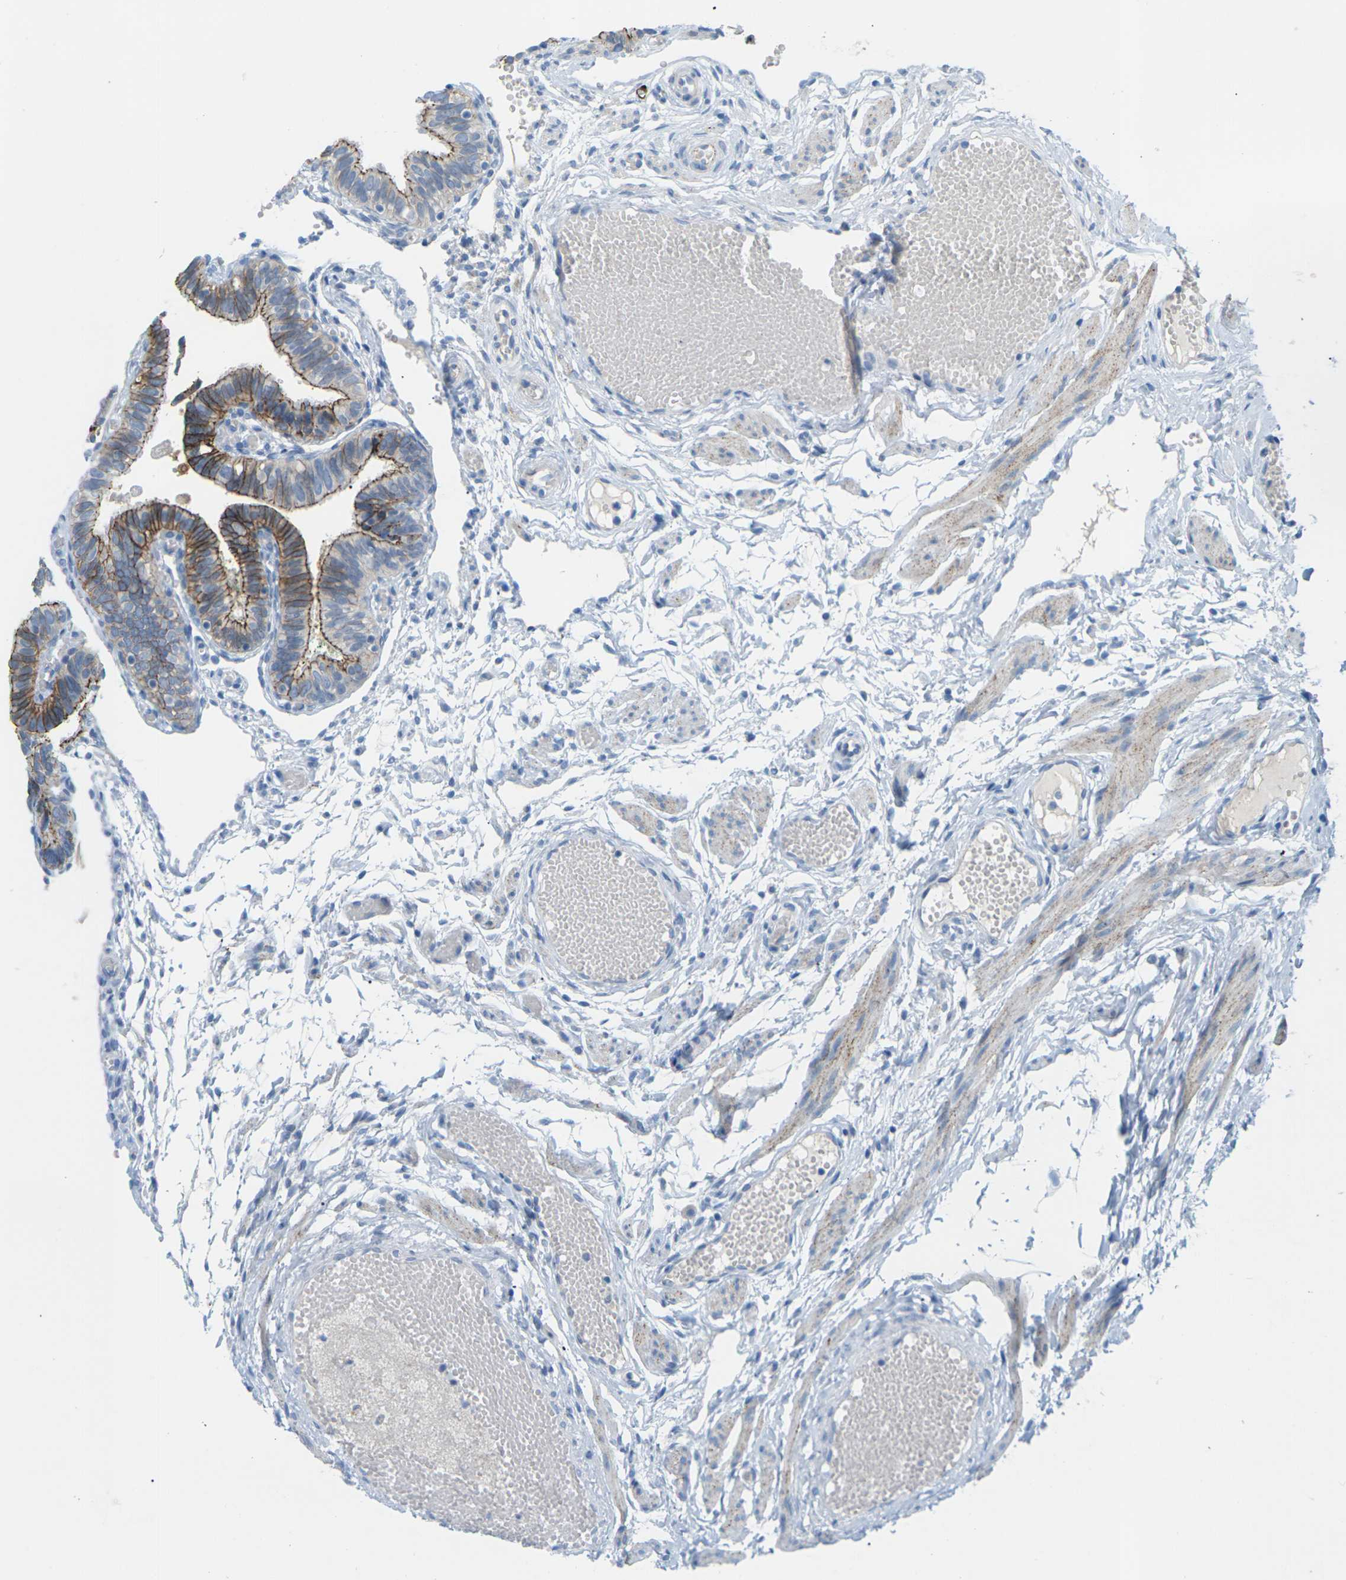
{"staining": {"intensity": "strong", "quantity": ">75%", "location": "cytoplasmic/membranous"}, "tissue": "fallopian tube", "cell_type": "Glandular cells", "image_type": "normal", "snomed": [{"axis": "morphology", "description": "Normal tissue, NOS"}, {"axis": "topography", "description": "Fallopian tube"}], "caption": "Unremarkable fallopian tube demonstrates strong cytoplasmic/membranous staining in about >75% of glandular cells.", "gene": "CLDN3", "patient": {"sex": "female", "age": 46}}